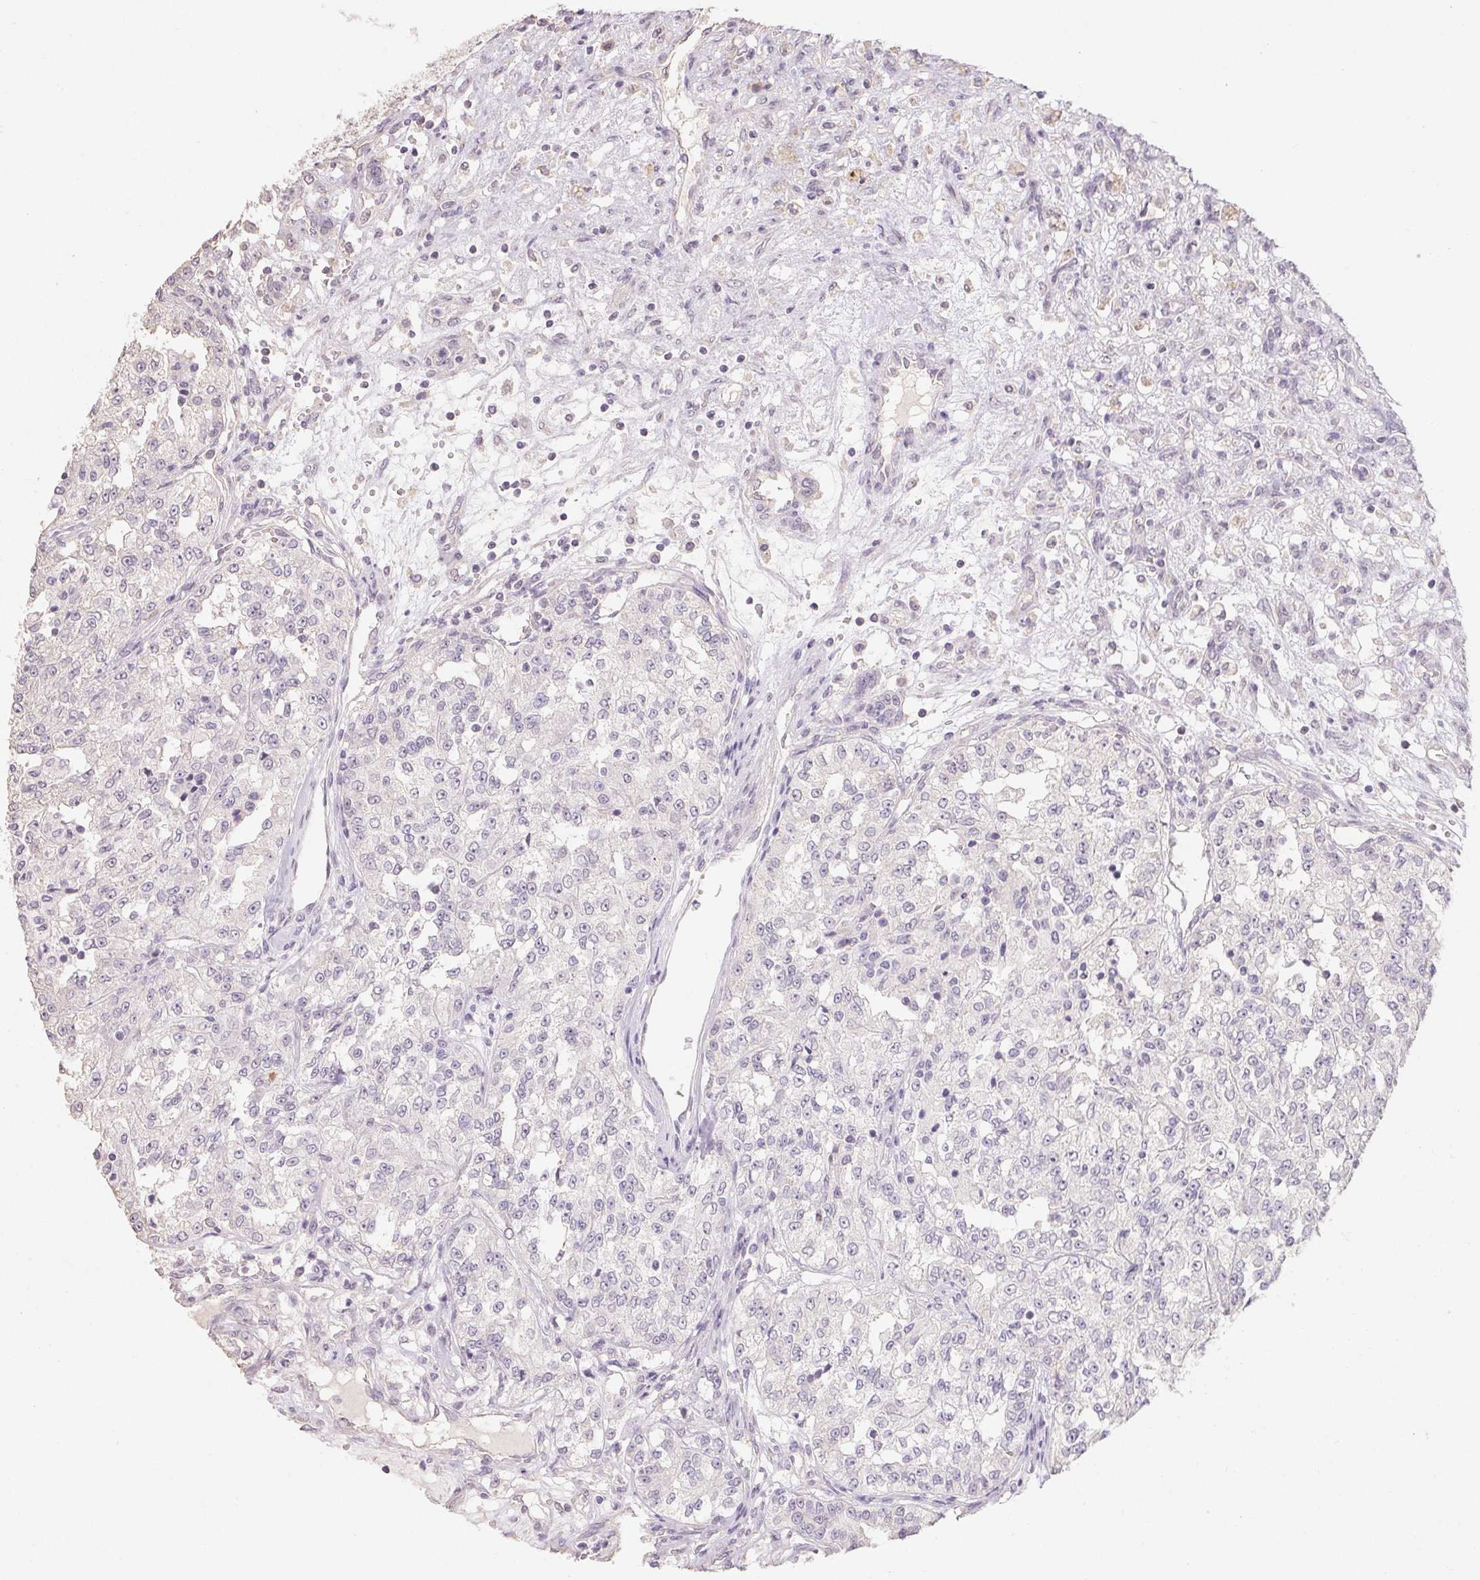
{"staining": {"intensity": "negative", "quantity": "none", "location": "none"}, "tissue": "renal cancer", "cell_type": "Tumor cells", "image_type": "cancer", "snomed": [{"axis": "morphology", "description": "Adenocarcinoma, NOS"}, {"axis": "topography", "description": "Kidney"}], "caption": "Image shows no significant protein positivity in tumor cells of renal adenocarcinoma.", "gene": "MAP7D2", "patient": {"sex": "female", "age": 63}}